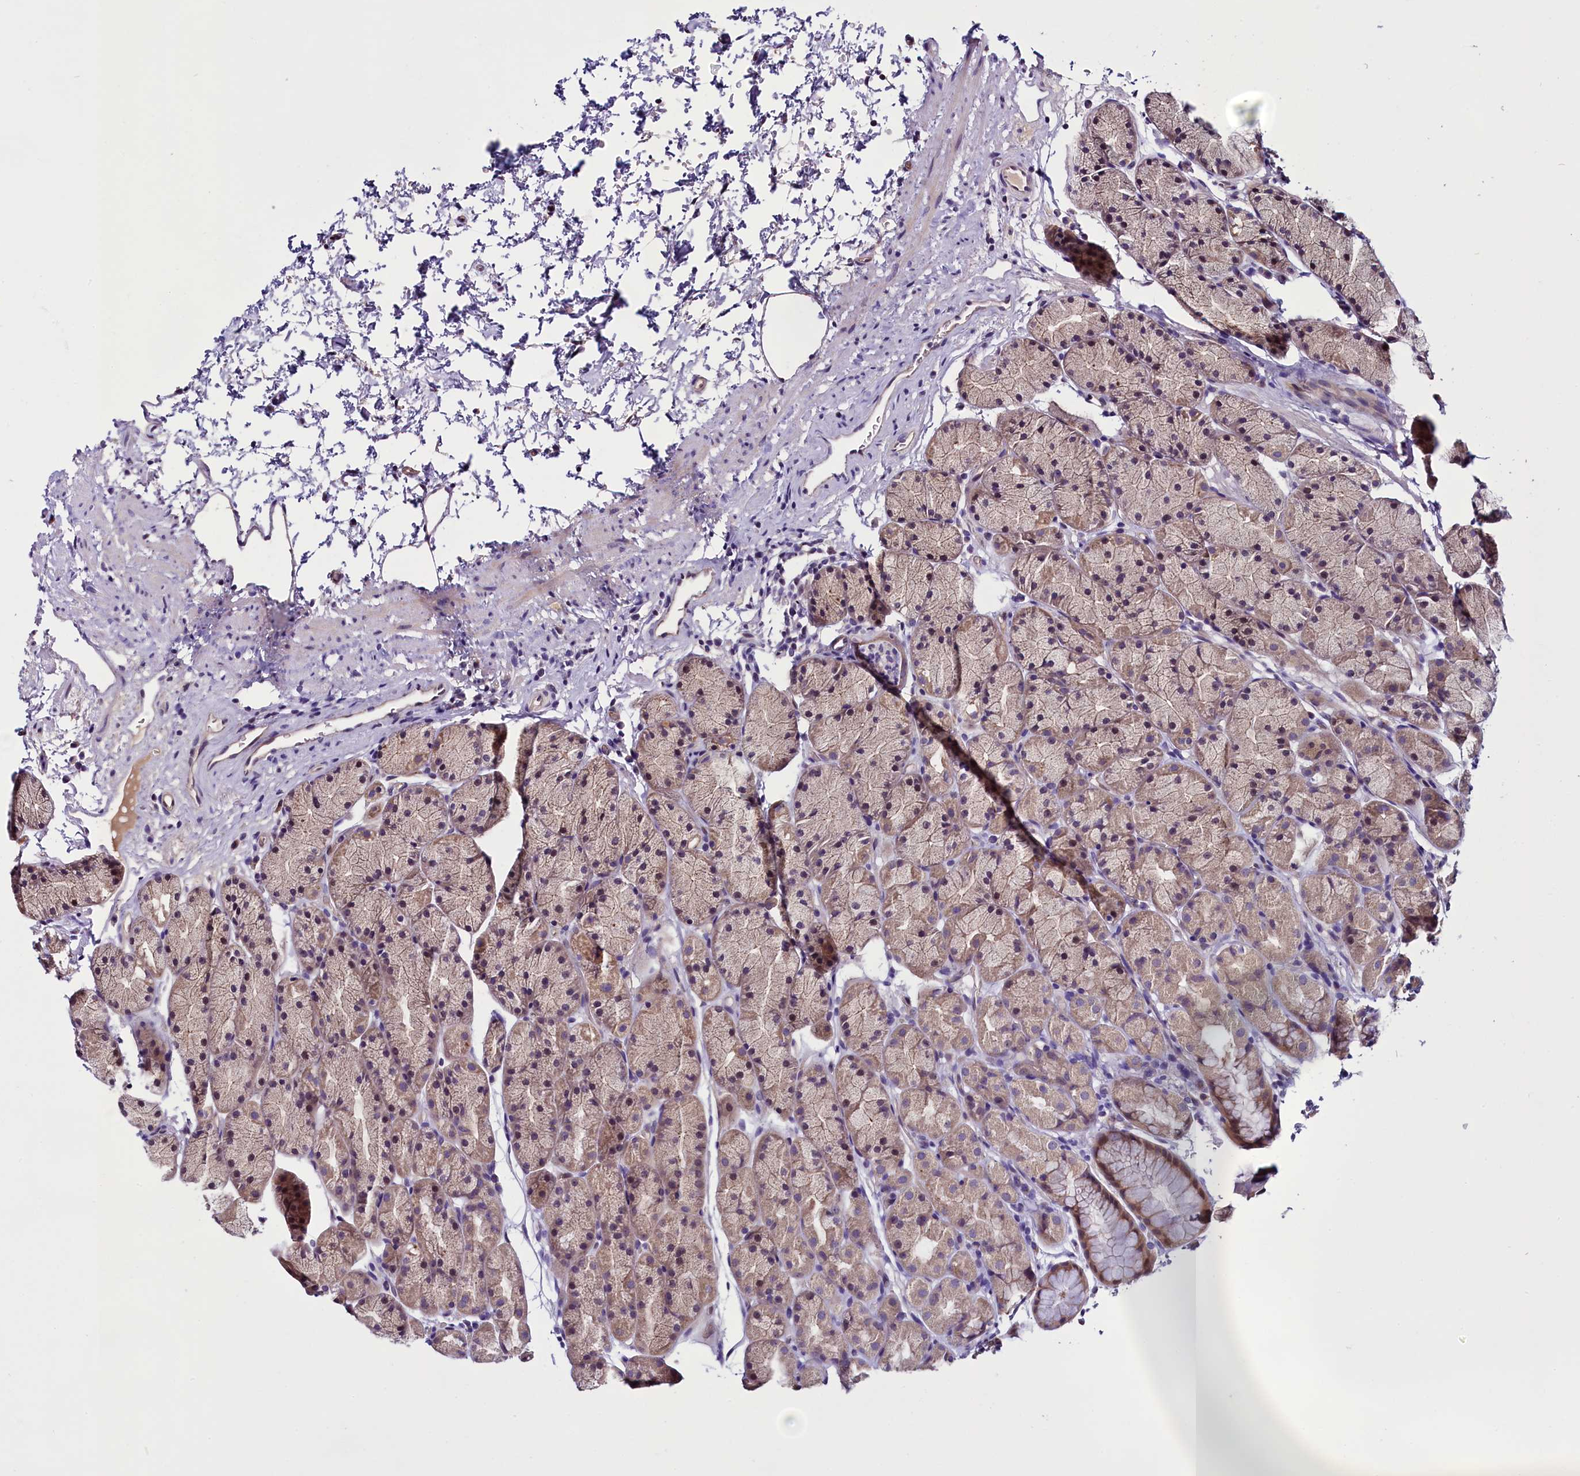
{"staining": {"intensity": "moderate", "quantity": ">75%", "location": "cytoplasmic/membranous"}, "tissue": "stomach", "cell_type": "Glandular cells", "image_type": "normal", "snomed": [{"axis": "morphology", "description": "Normal tissue, NOS"}, {"axis": "topography", "description": "Stomach, upper"}, {"axis": "topography", "description": "Stomach"}], "caption": "The image demonstrates immunohistochemical staining of benign stomach. There is moderate cytoplasmic/membranous expression is identified in about >75% of glandular cells.", "gene": "C9orf40", "patient": {"sex": "male", "age": 47}}